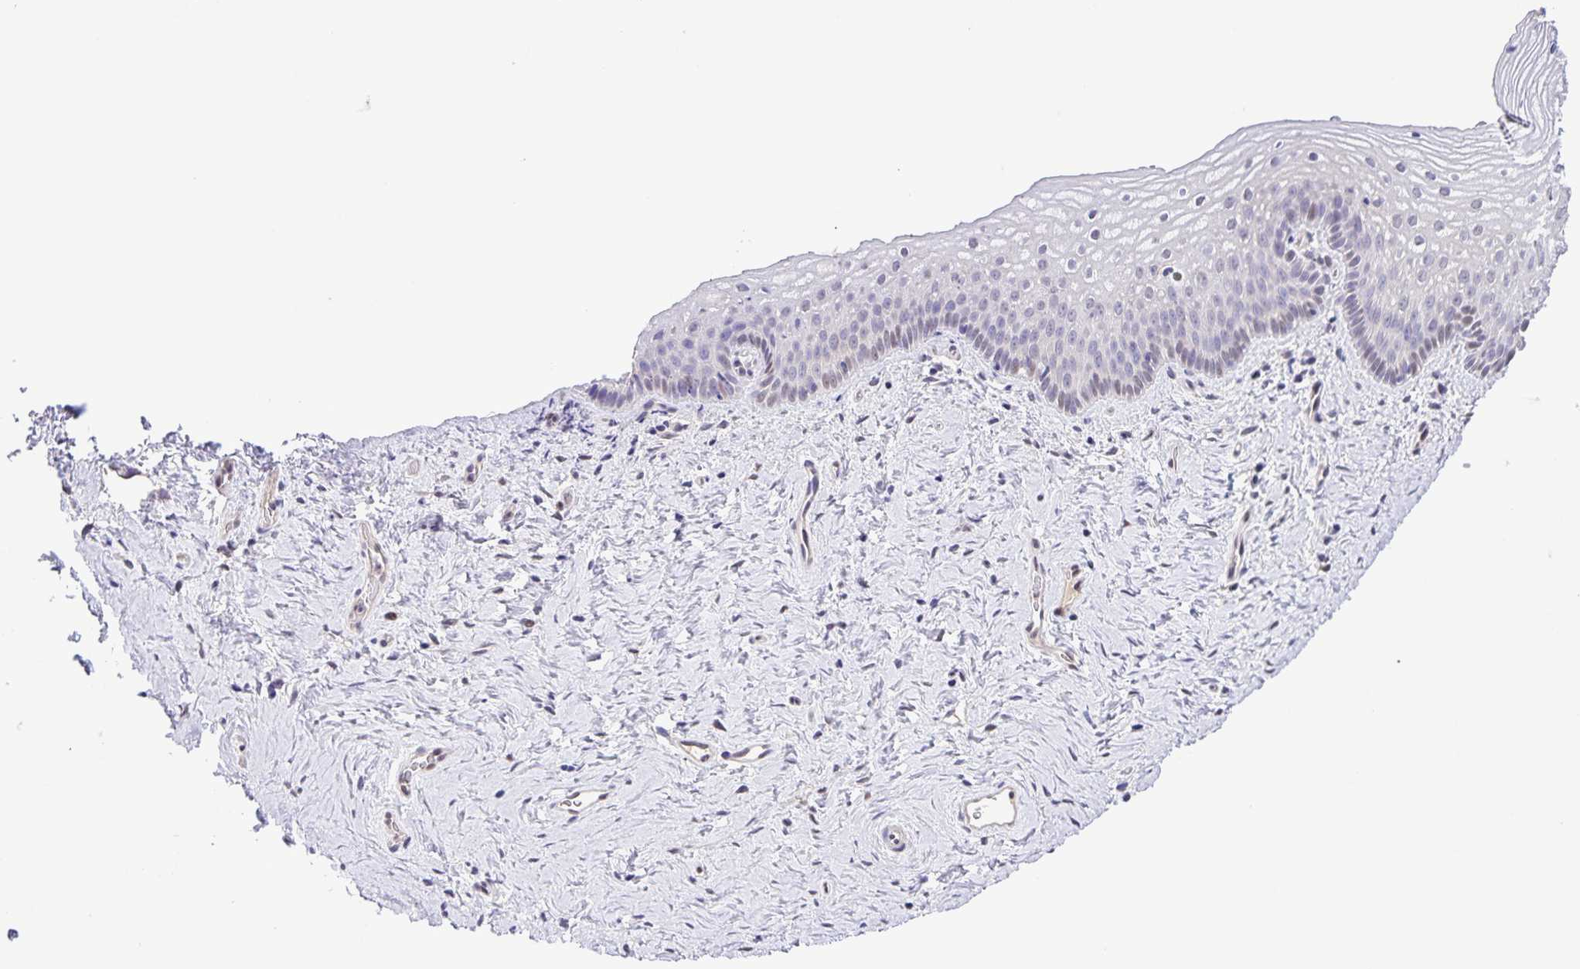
{"staining": {"intensity": "weak", "quantity": "<25%", "location": "nuclear"}, "tissue": "vagina", "cell_type": "Squamous epithelial cells", "image_type": "normal", "snomed": [{"axis": "morphology", "description": "Normal tissue, NOS"}, {"axis": "topography", "description": "Vagina"}], "caption": "This is an immunohistochemistry histopathology image of normal human vagina. There is no positivity in squamous epithelial cells.", "gene": "ONECUT2", "patient": {"sex": "female", "age": 45}}